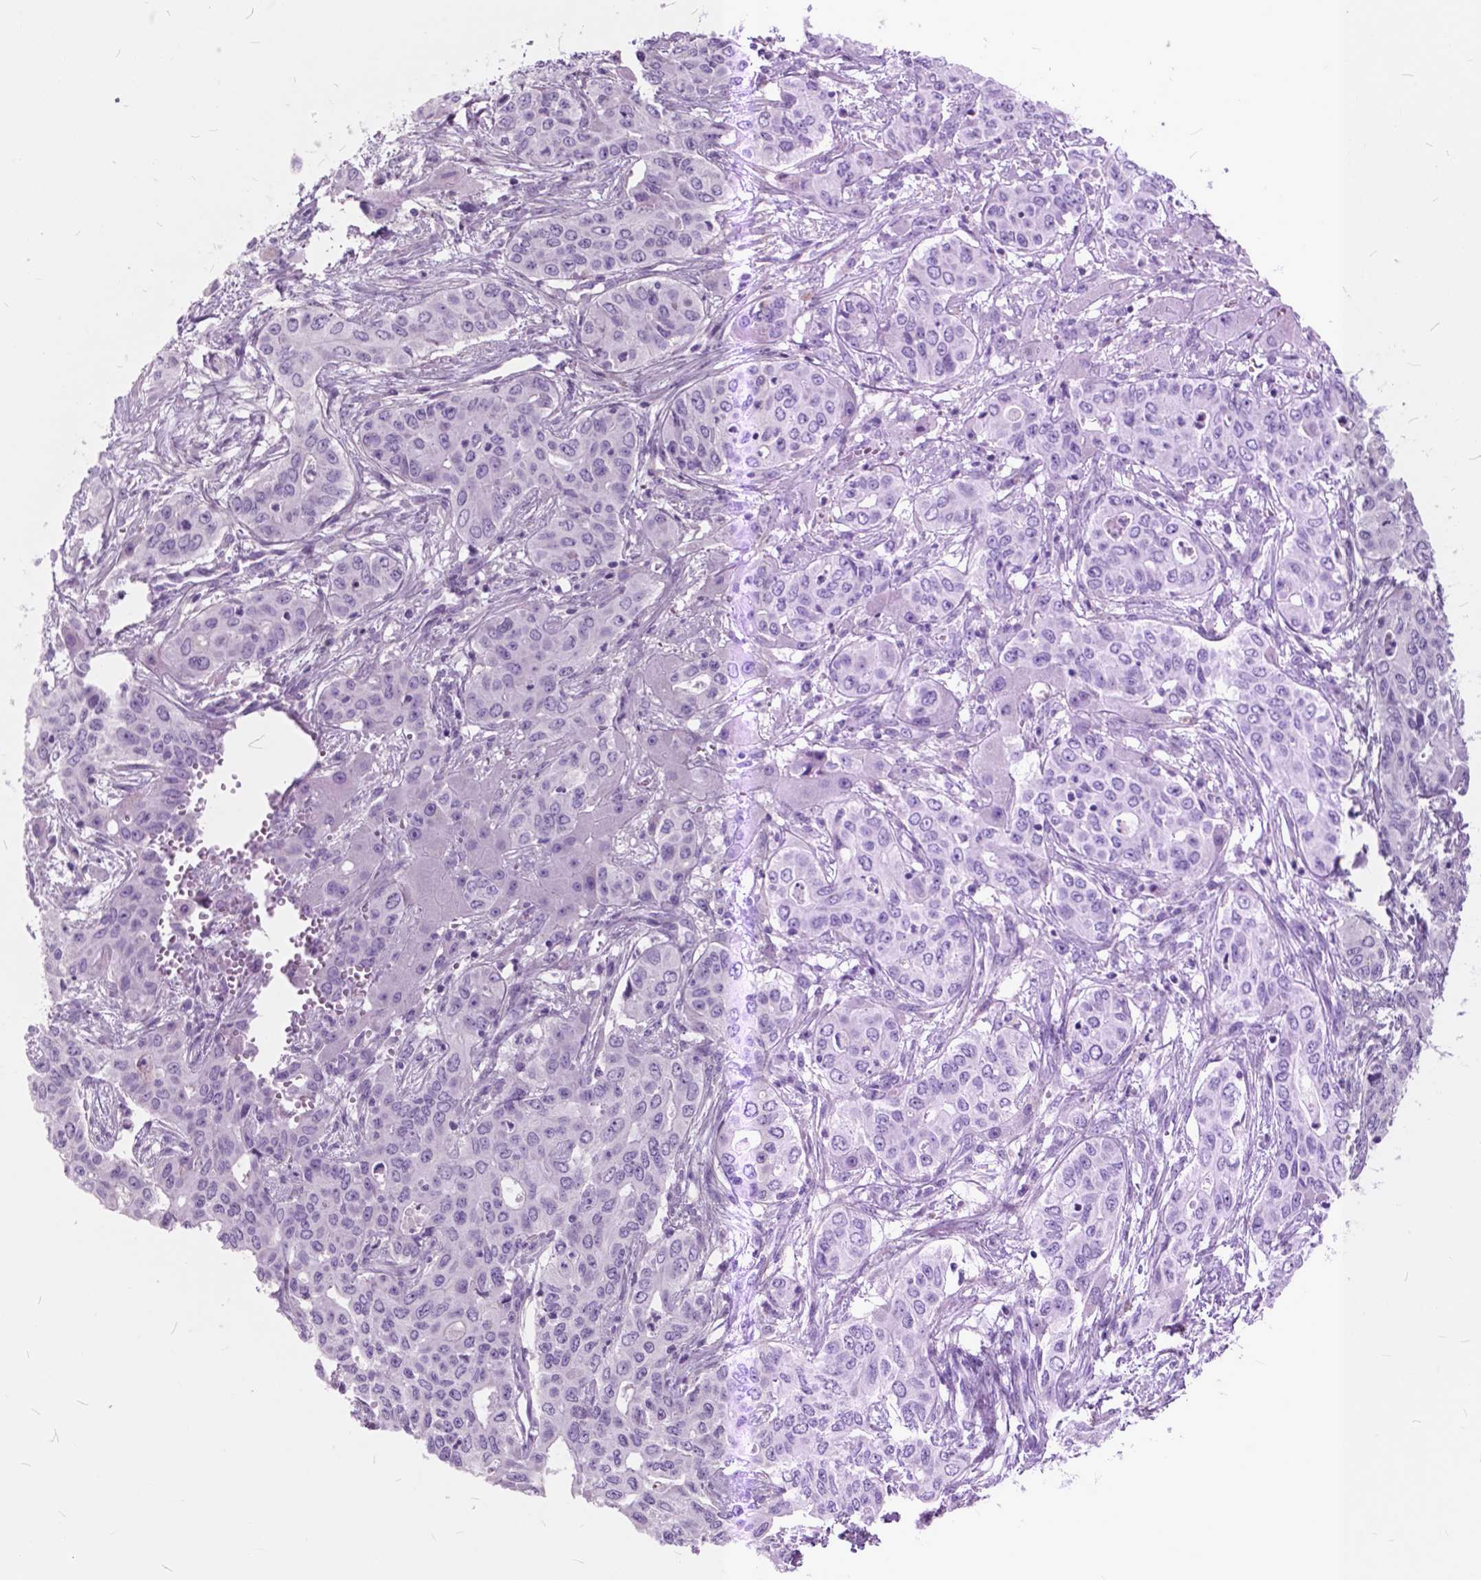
{"staining": {"intensity": "negative", "quantity": "none", "location": "none"}, "tissue": "liver cancer", "cell_type": "Tumor cells", "image_type": "cancer", "snomed": [{"axis": "morphology", "description": "Cholangiocarcinoma"}, {"axis": "topography", "description": "Liver"}], "caption": "Tumor cells are negative for brown protein staining in liver cholangiocarcinoma.", "gene": "GDF9", "patient": {"sex": "female", "age": 65}}